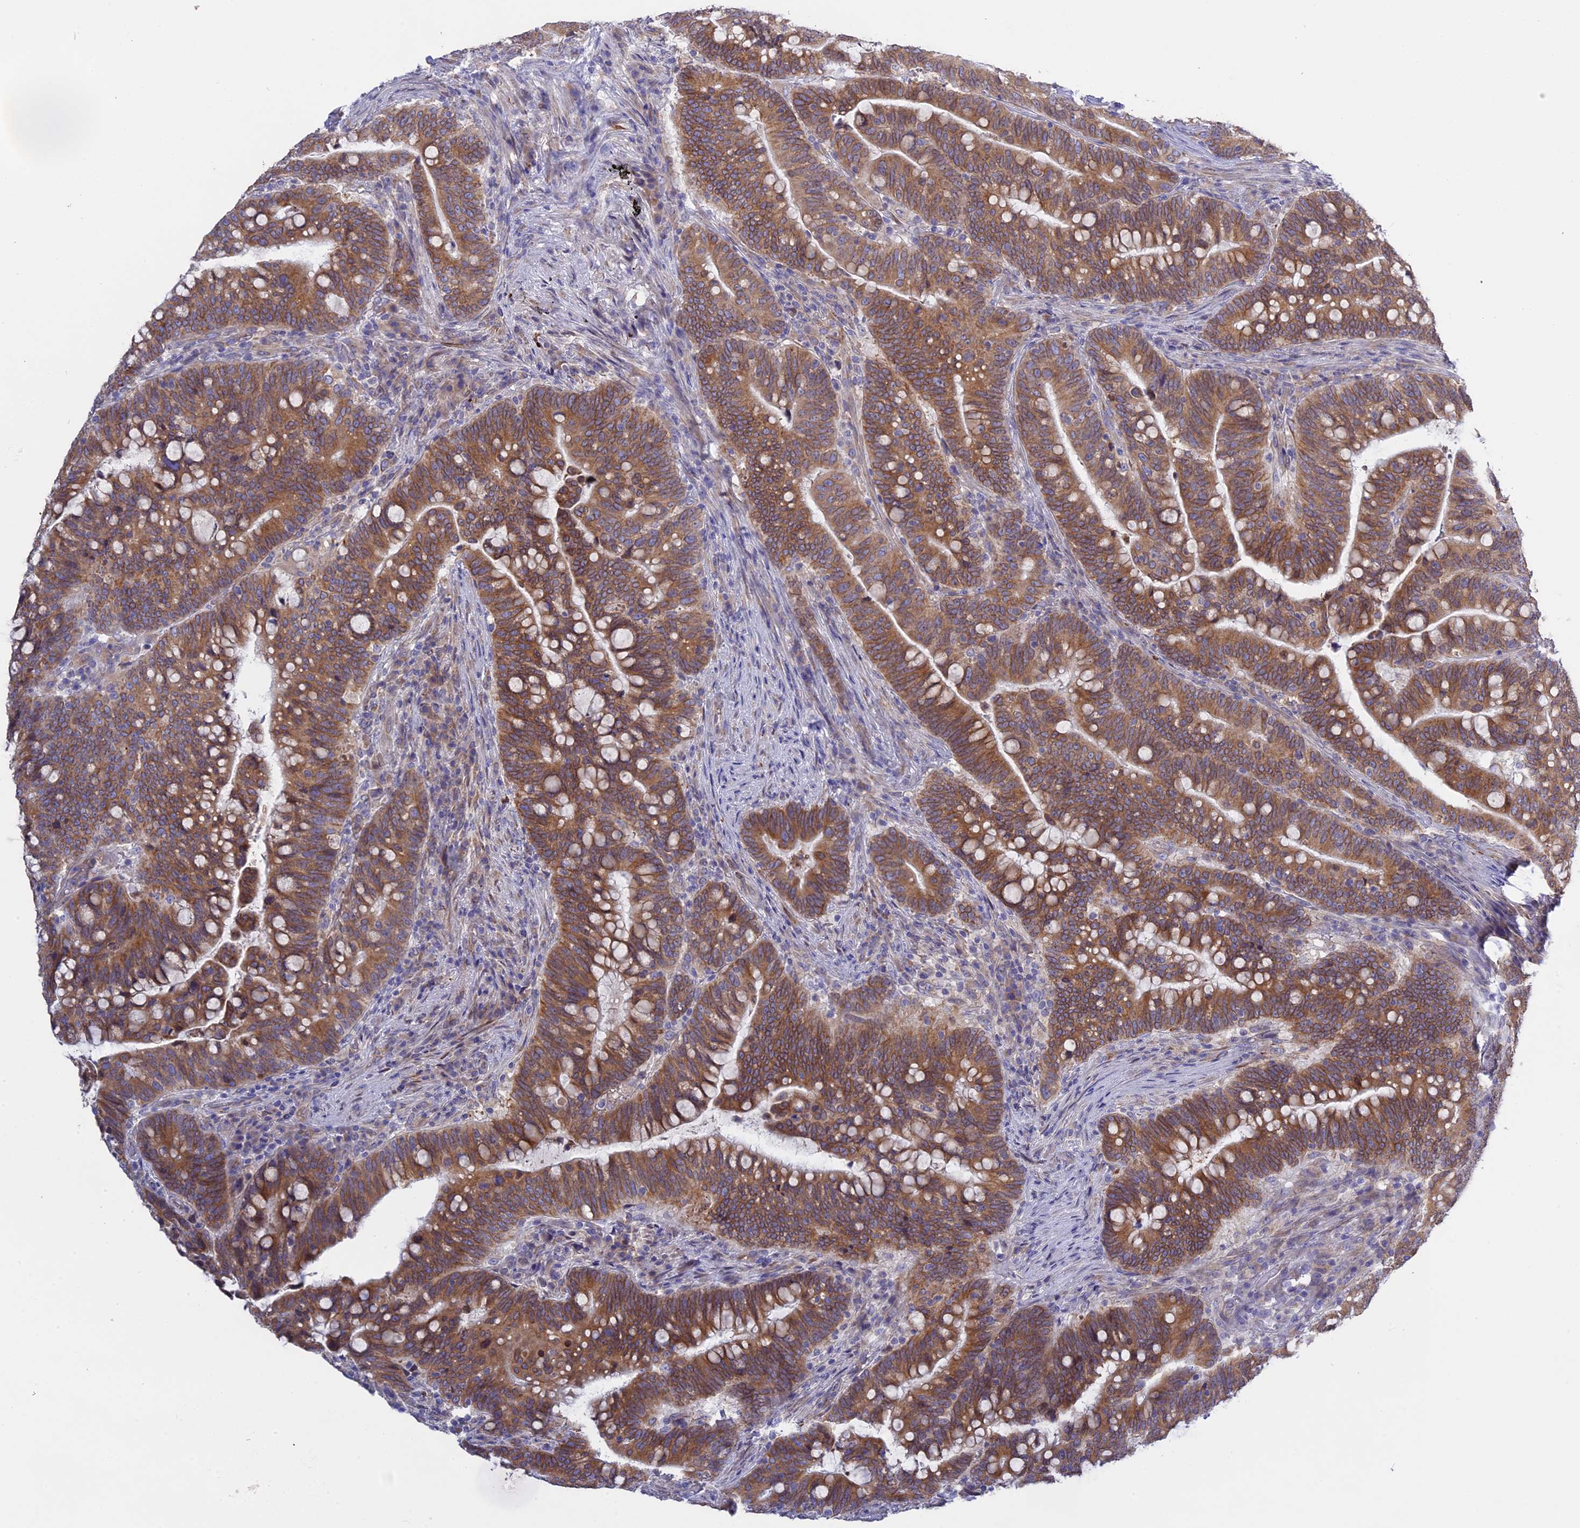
{"staining": {"intensity": "moderate", "quantity": ">75%", "location": "cytoplasmic/membranous"}, "tissue": "colorectal cancer", "cell_type": "Tumor cells", "image_type": "cancer", "snomed": [{"axis": "morphology", "description": "Normal tissue, NOS"}, {"axis": "morphology", "description": "Adenocarcinoma, NOS"}, {"axis": "topography", "description": "Colon"}], "caption": "The image shows immunohistochemical staining of adenocarcinoma (colorectal). There is moderate cytoplasmic/membranous staining is appreciated in approximately >75% of tumor cells. Nuclei are stained in blue.", "gene": "TLCD1", "patient": {"sex": "female", "age": 66}}